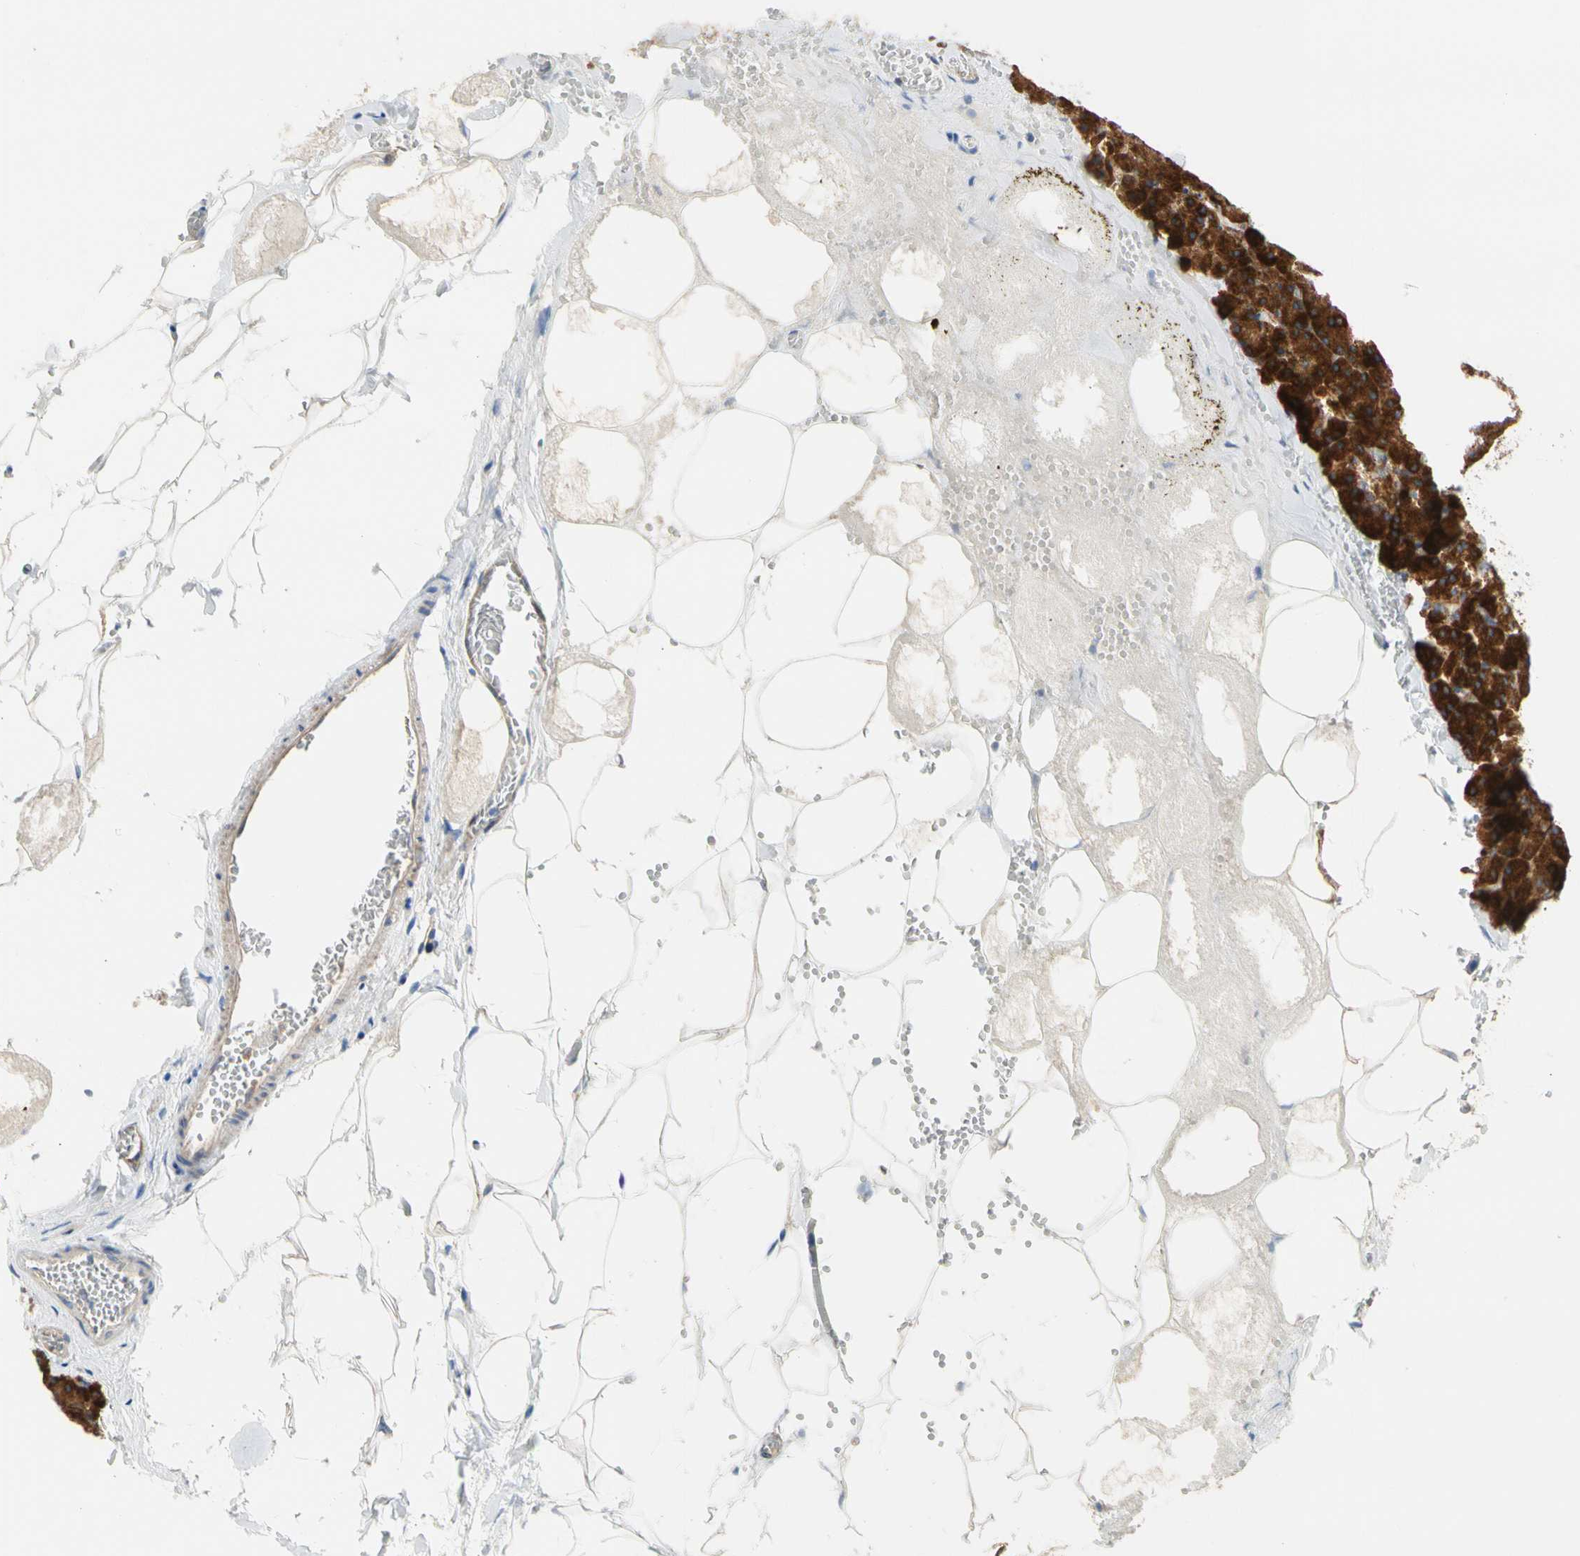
{"staining": {"intensity": "strong", "quantity": ">75%", "location": "cytoplasmic/membranous"}, "tissue": "pancreas", "cell_type": "Exocrine glandular cells", "image_type": "normal", "snomed": [{"axis": "morphology", "description": "Normal tissue, NOS"}, {"axis": "topography", "description": "Pancreas"}], "caption": "DAB (3,3'-diaminobenzidine) immunohistochemical staining of normal human pancreas displays strong cytoplasmic/membranous protein positivity in about >75% of exocrine glandular cells. The protein is shown in brown color, while the nuclei are stained blue.", "gene": "GPHN", "patient": {"sex": "female", "age": 35}}